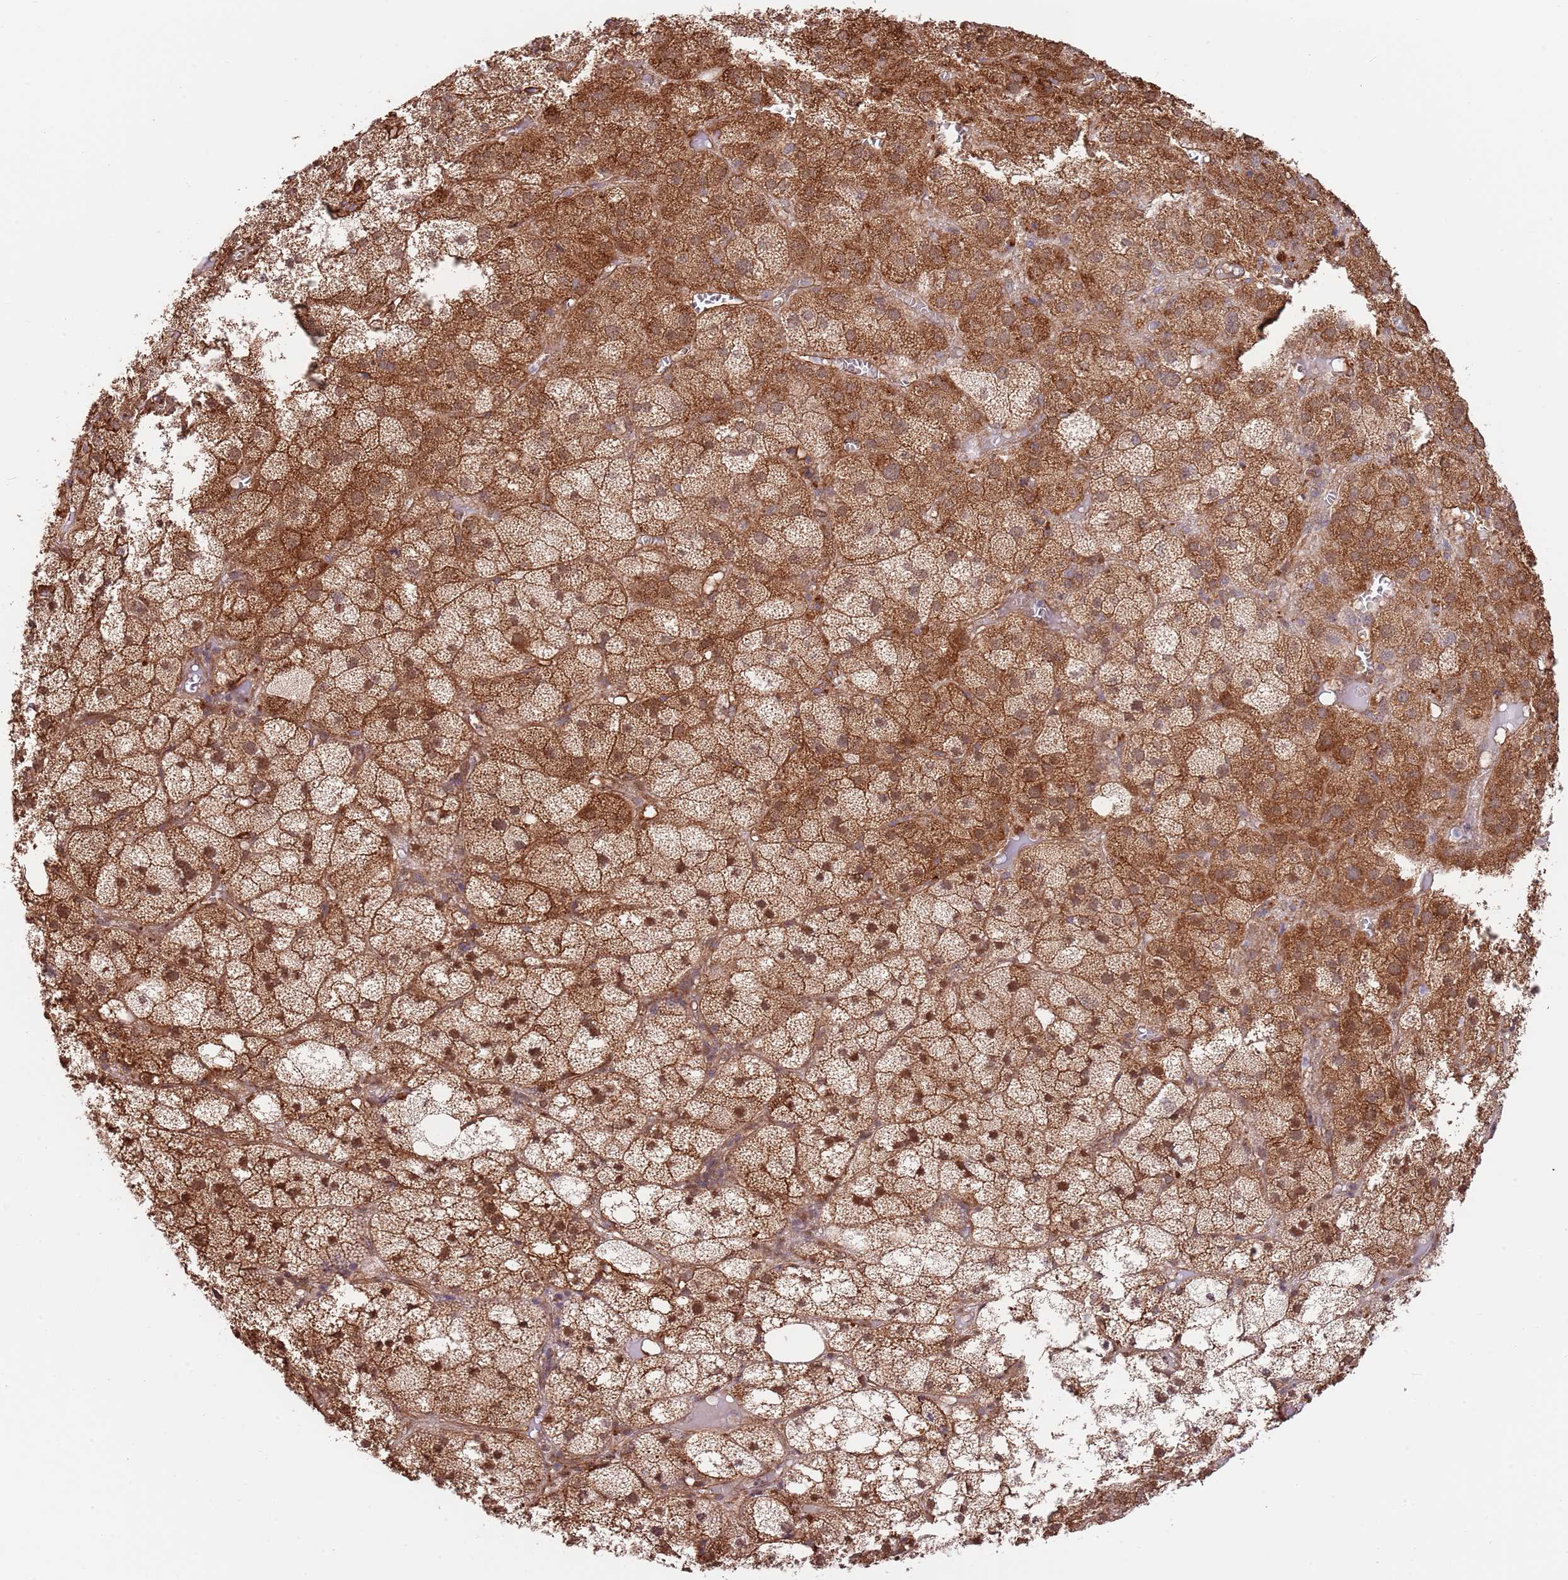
{"staining": {"intensity": "strong", "quantity": ">75%", "location": "cytoplasmic/membranous,nuclear"}, "tissue": "adrenal gland", "cell_type": "Glandular cells", "image_type": "normal", "snomed": [{"axis": "morphology", "description": "Normal tissue, NOS"}, {"axis": "topography", "description": "Adrenal gland"}], "caption": "Immunohistochemistry image of unremarkable adrenal gland stained for a protein (brown), which displays high levels of strong cytoplasmic/membranous,nuclear expression in approximately >75% of glandular cells.", "gene": "BPNT1", "patient": {"sex": "female", "age": 61}}